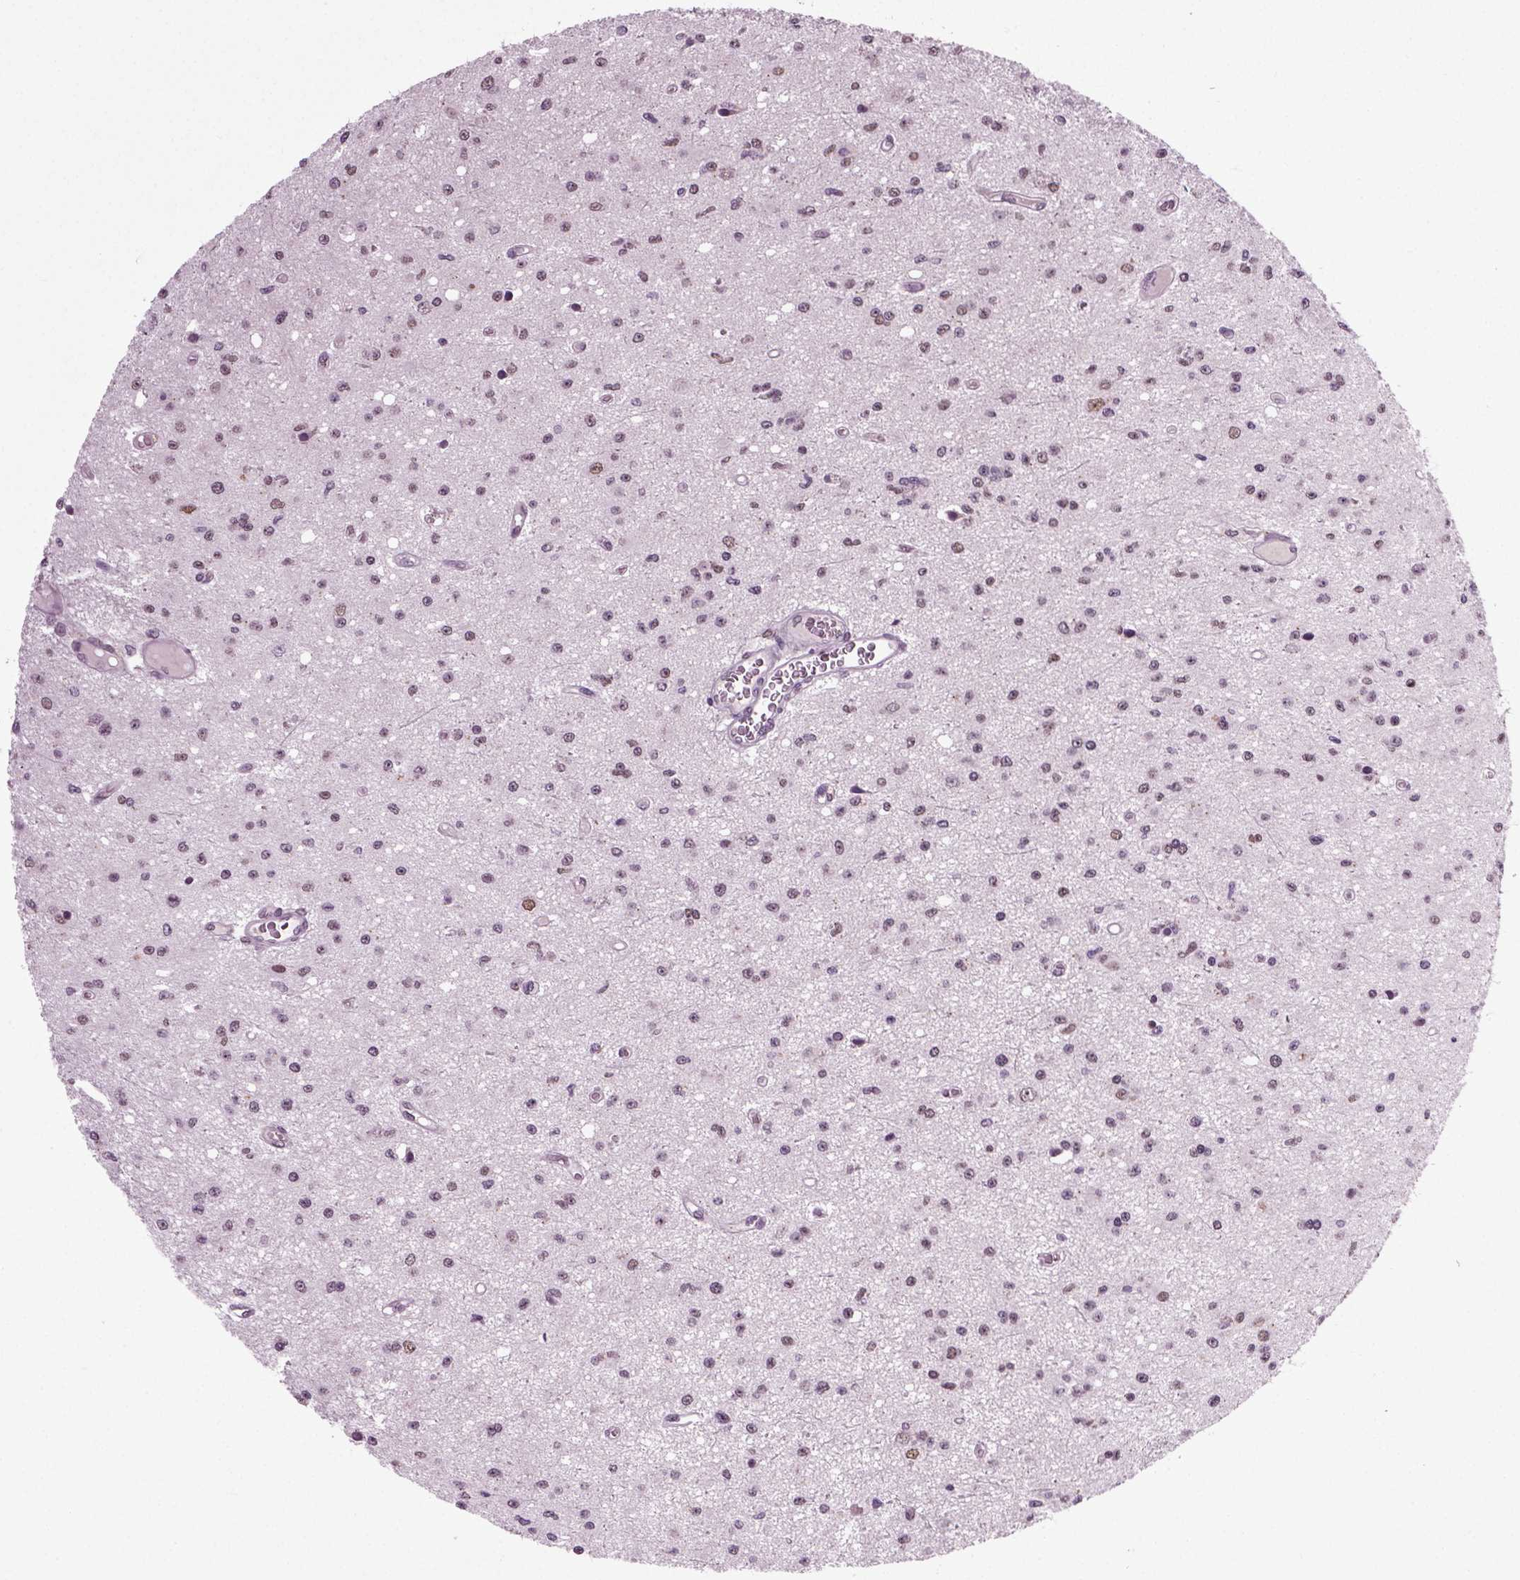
{"staining": {"intensity": "moderate", "quantity": "<25%", "location": "nuclear"}, "tissue": "glioma", "cell_type": "Tumor cells", "image_type": "cancer", "snomed": [{"axis": "morphology", "description": "Glioma, malignant, Low grade"}, {"axis": "topography", "description": "Brain"}], "caption": "Glioma tissue reveals moderate nuclear staining in about <25% of tumor cells, visualized by immunohistochemistry.", "gene": "RCOR3", "patient": {"sex": "female", "age": 45}}